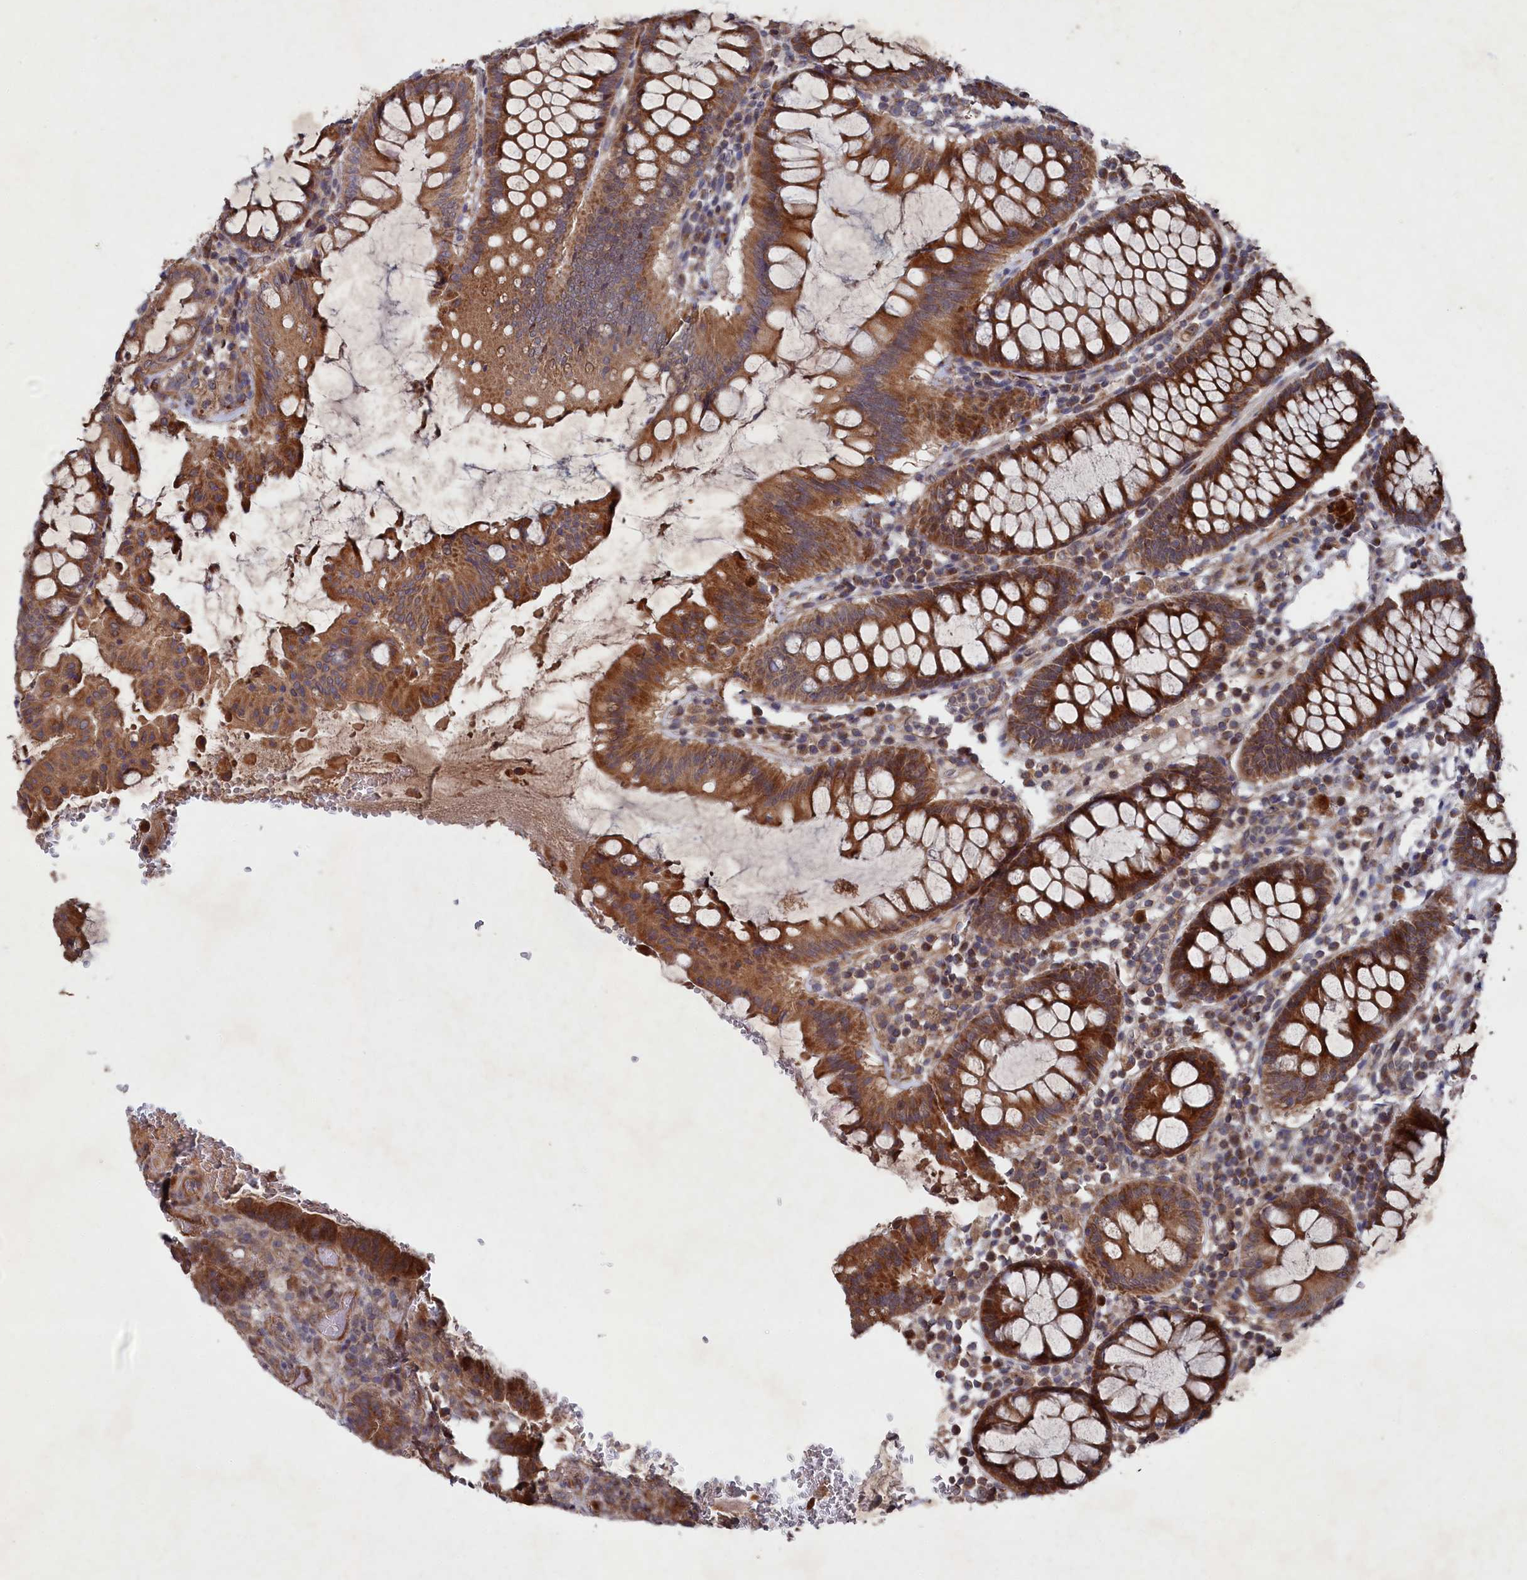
{"staining": {"intensity": "strong", "quantity": ">75%", "location": "cytoplasmic/membranous"}, "tissue": "colorectal cancer", "cell_type": "Tumor cells", "image_type": "cancer", "snomed": [{"axis": "morphology", "description": "Normal tissue, NOS"}, {"axis": "morphology", "description": "Adenocarcinoma, NOS"}, {"axis": "topography", "description": "Colon"}], "caption": "A brown stain highlights strong cytoplasmic/membranous staining of a protein in human colorectal cancer tumor cells.", "gene": "SUPV3L1", "patient": {"sex": "female", "age": 75}}